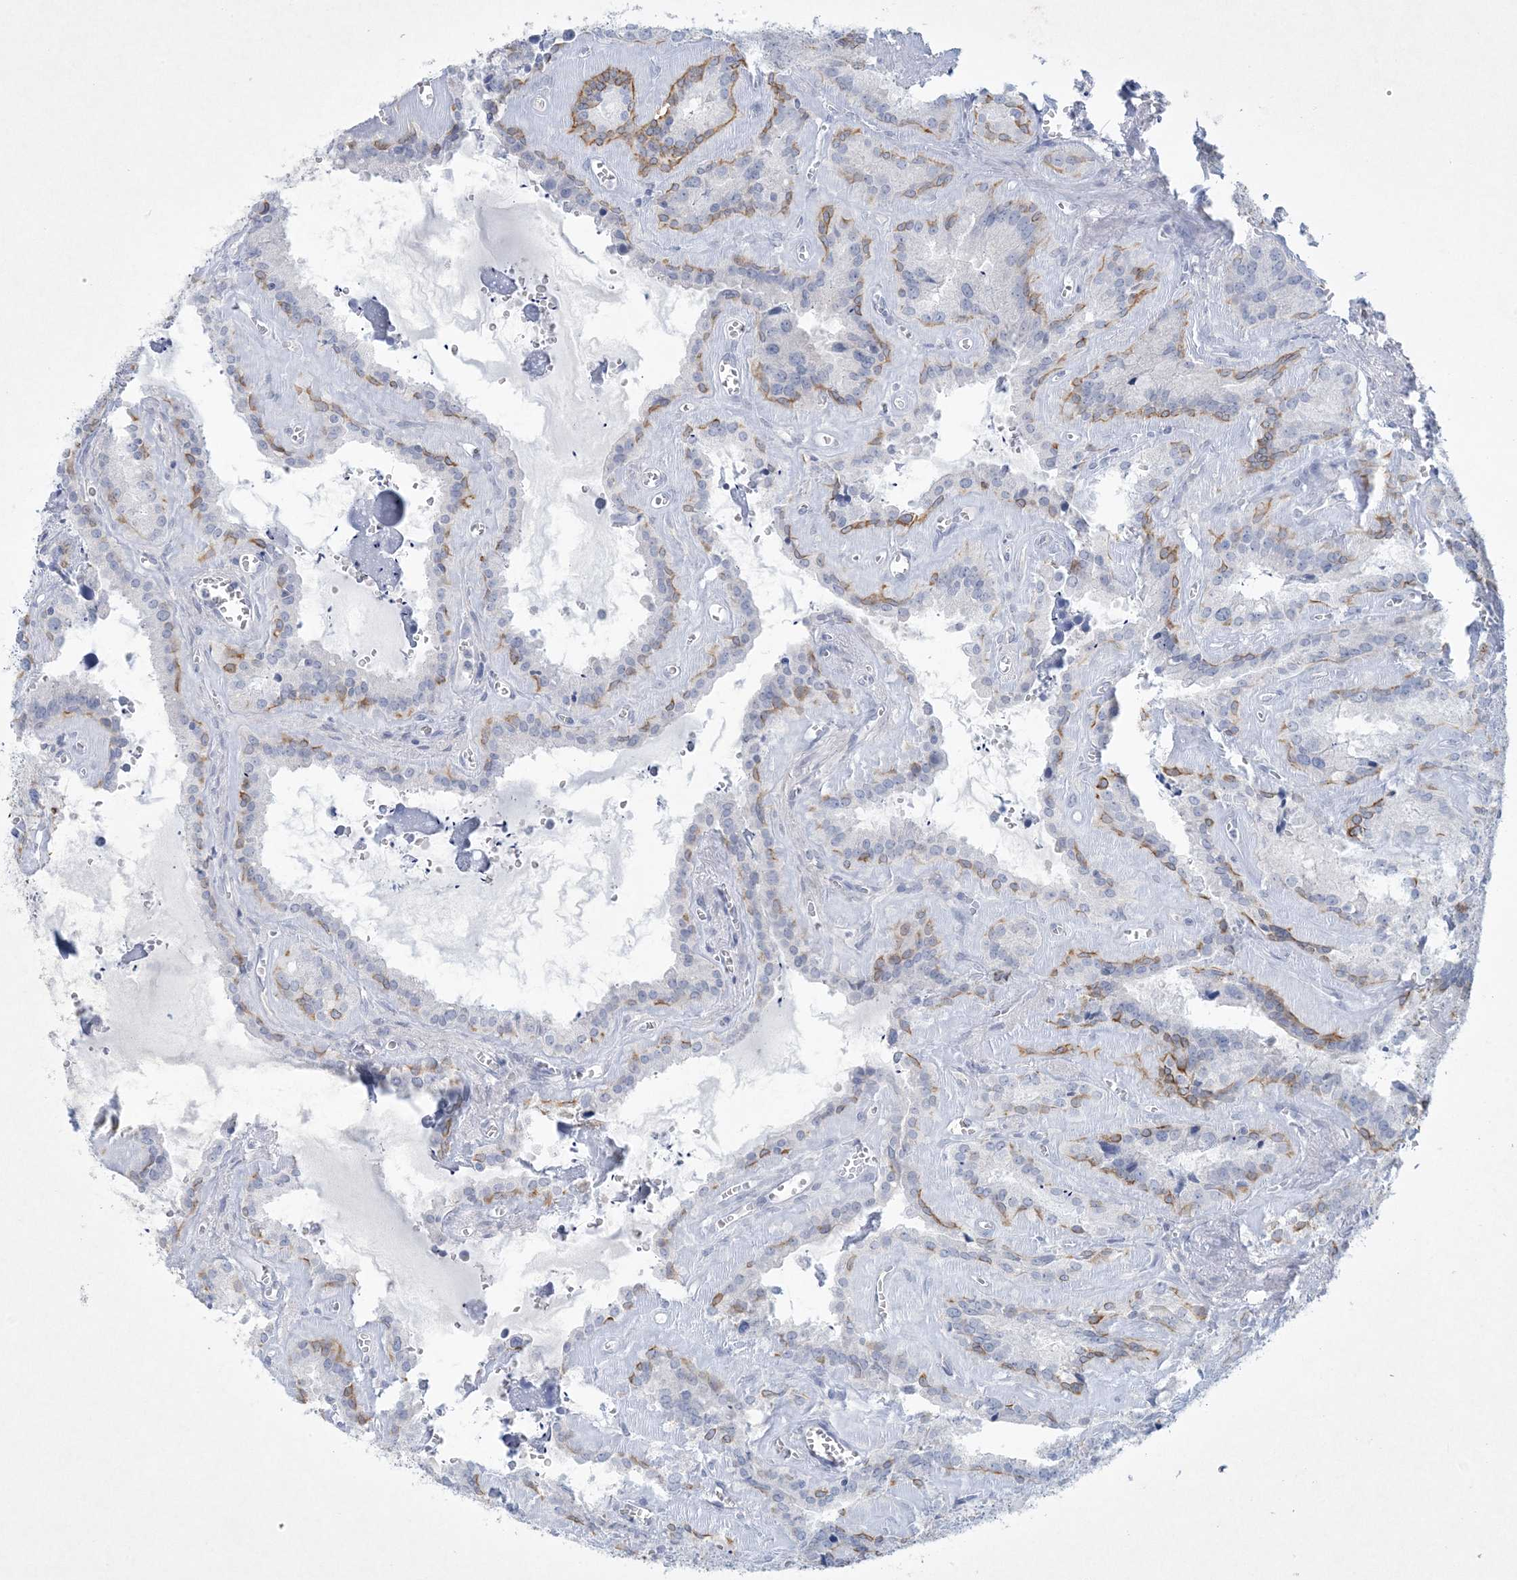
{"staining": {"intensity": "moderate", "quantity": "<25%", "location": "cytoplasmic/membranous"}, "tissue": "seminal vesicle", "cell_type": "Glandular cells", "image_type": "normal", "snomed": [{"axis": "morphology", "description": "Normal tissue, NOS"}, {"axis": "topography", "description": "Prostate"}, {"axis": "topography", "description": "Seminal veicle"}], "caption": "DAB immunohistochemical staining of benign seminal vesicle displays moderate cytoplasmic/membranous protein staining in approximately <25% of glandular cells. The staining was performed using DAB (3,3'-diaminobenzidine), with brown indicating positive protein expression. Nuclei are stained blue with hematoxylin.", "gene": "CCDC24", "patient": {"sex": "male", "age": 59}}